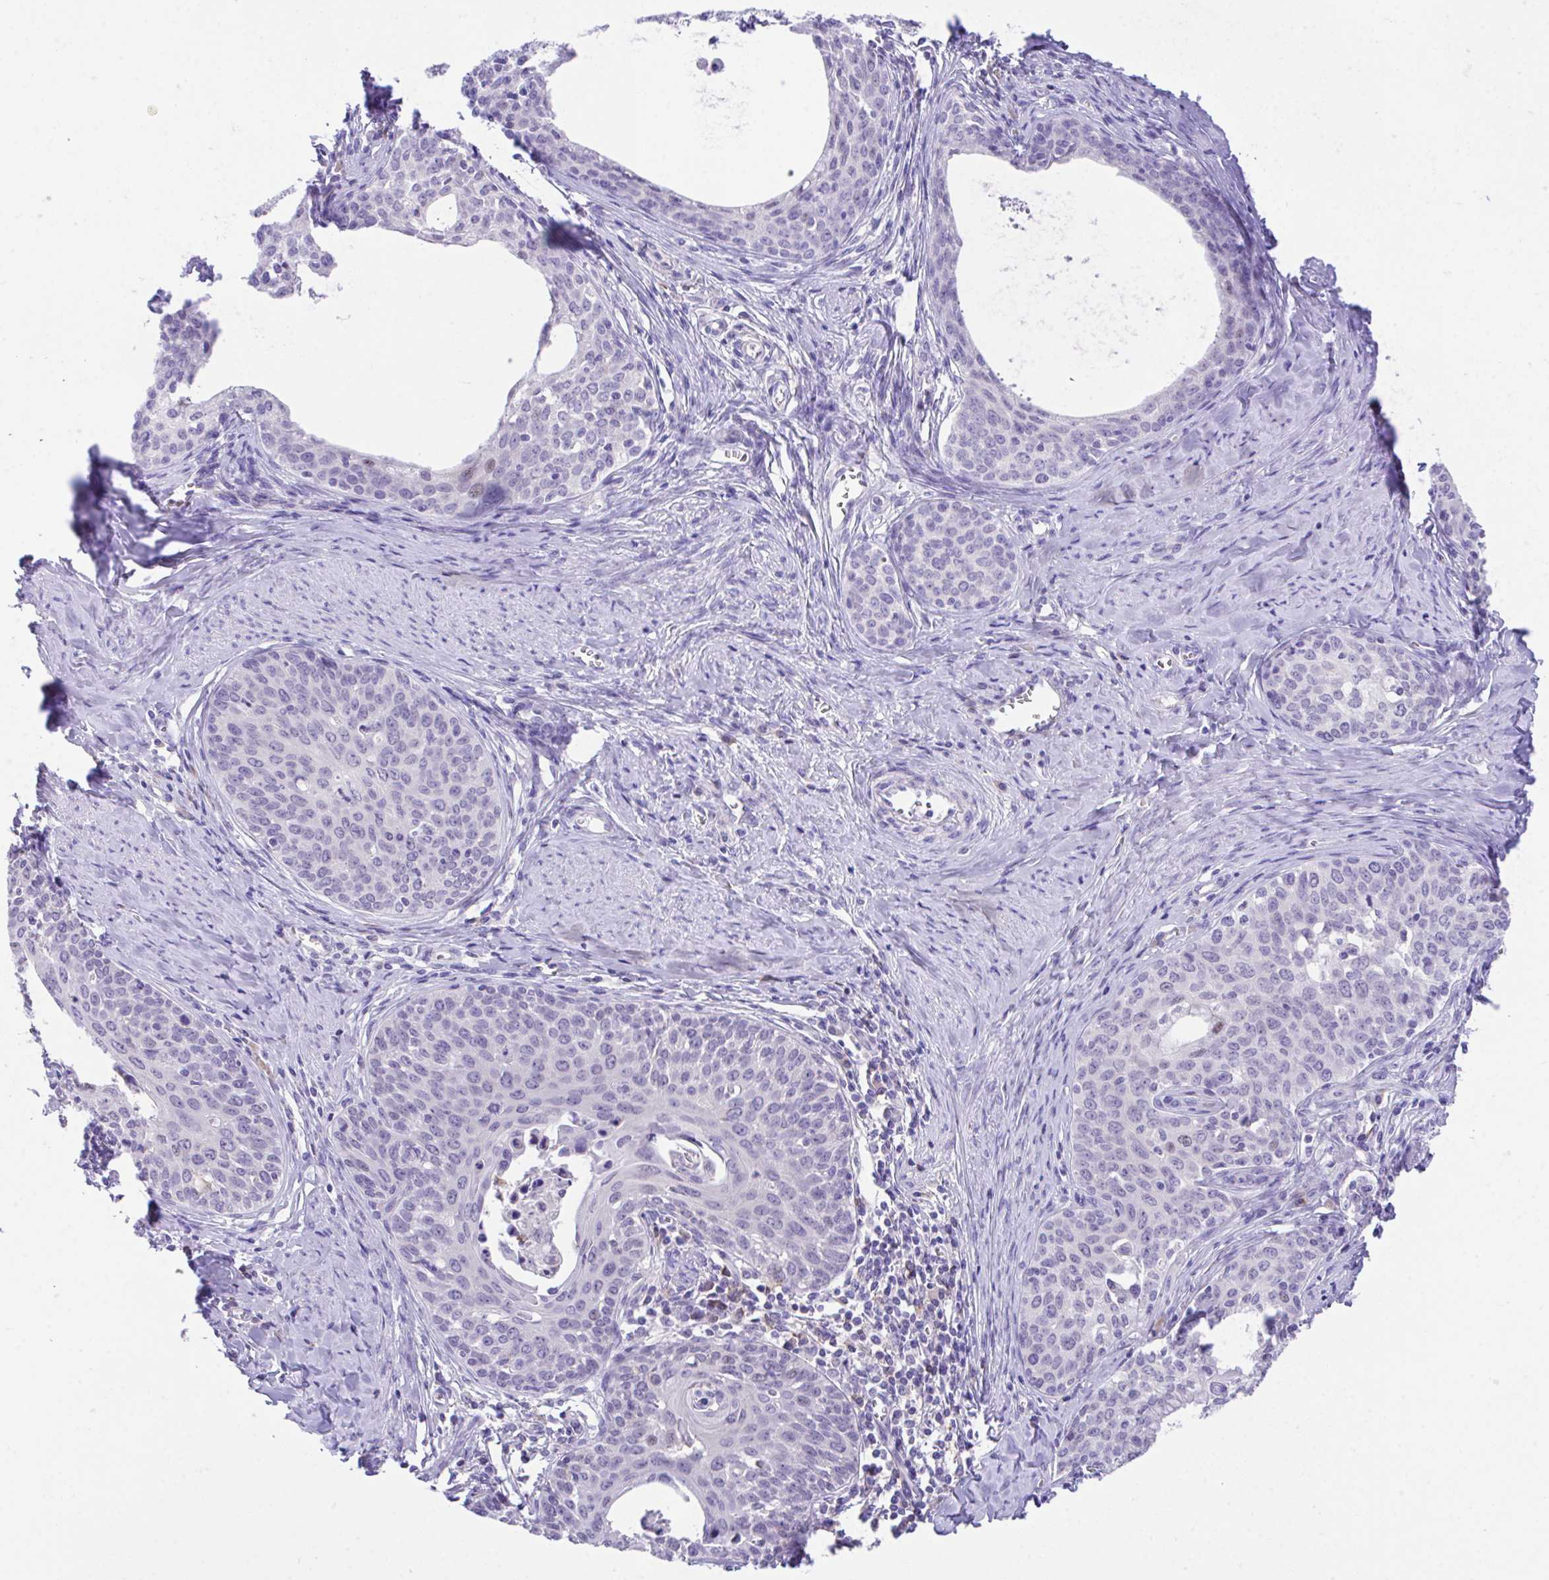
{"staining": {"intensity": "negative", "quantity": "none", "location": "none"}, "tissue": "cervical cancer", "cell_type": "Tumor cells", "image_type": "cancer", "snomed": [{"axis": "morphology", "description": "Squamous cell carcinoma, NOS"}, {"axis": "morphology", "description": "Adenocarcinoma, NOS"}, {"axis": "topography", "description": "Cervix"}], "caption": "Tumor cells show no significant protein positivity in cervical cancer. (DAB (3,3'-diaminobenzidine) immunohistochemistry visualized using brightfield microscopy, high magnification).", "gene": "HOXB4", "patient": {"sex": "female", "age": 52}}